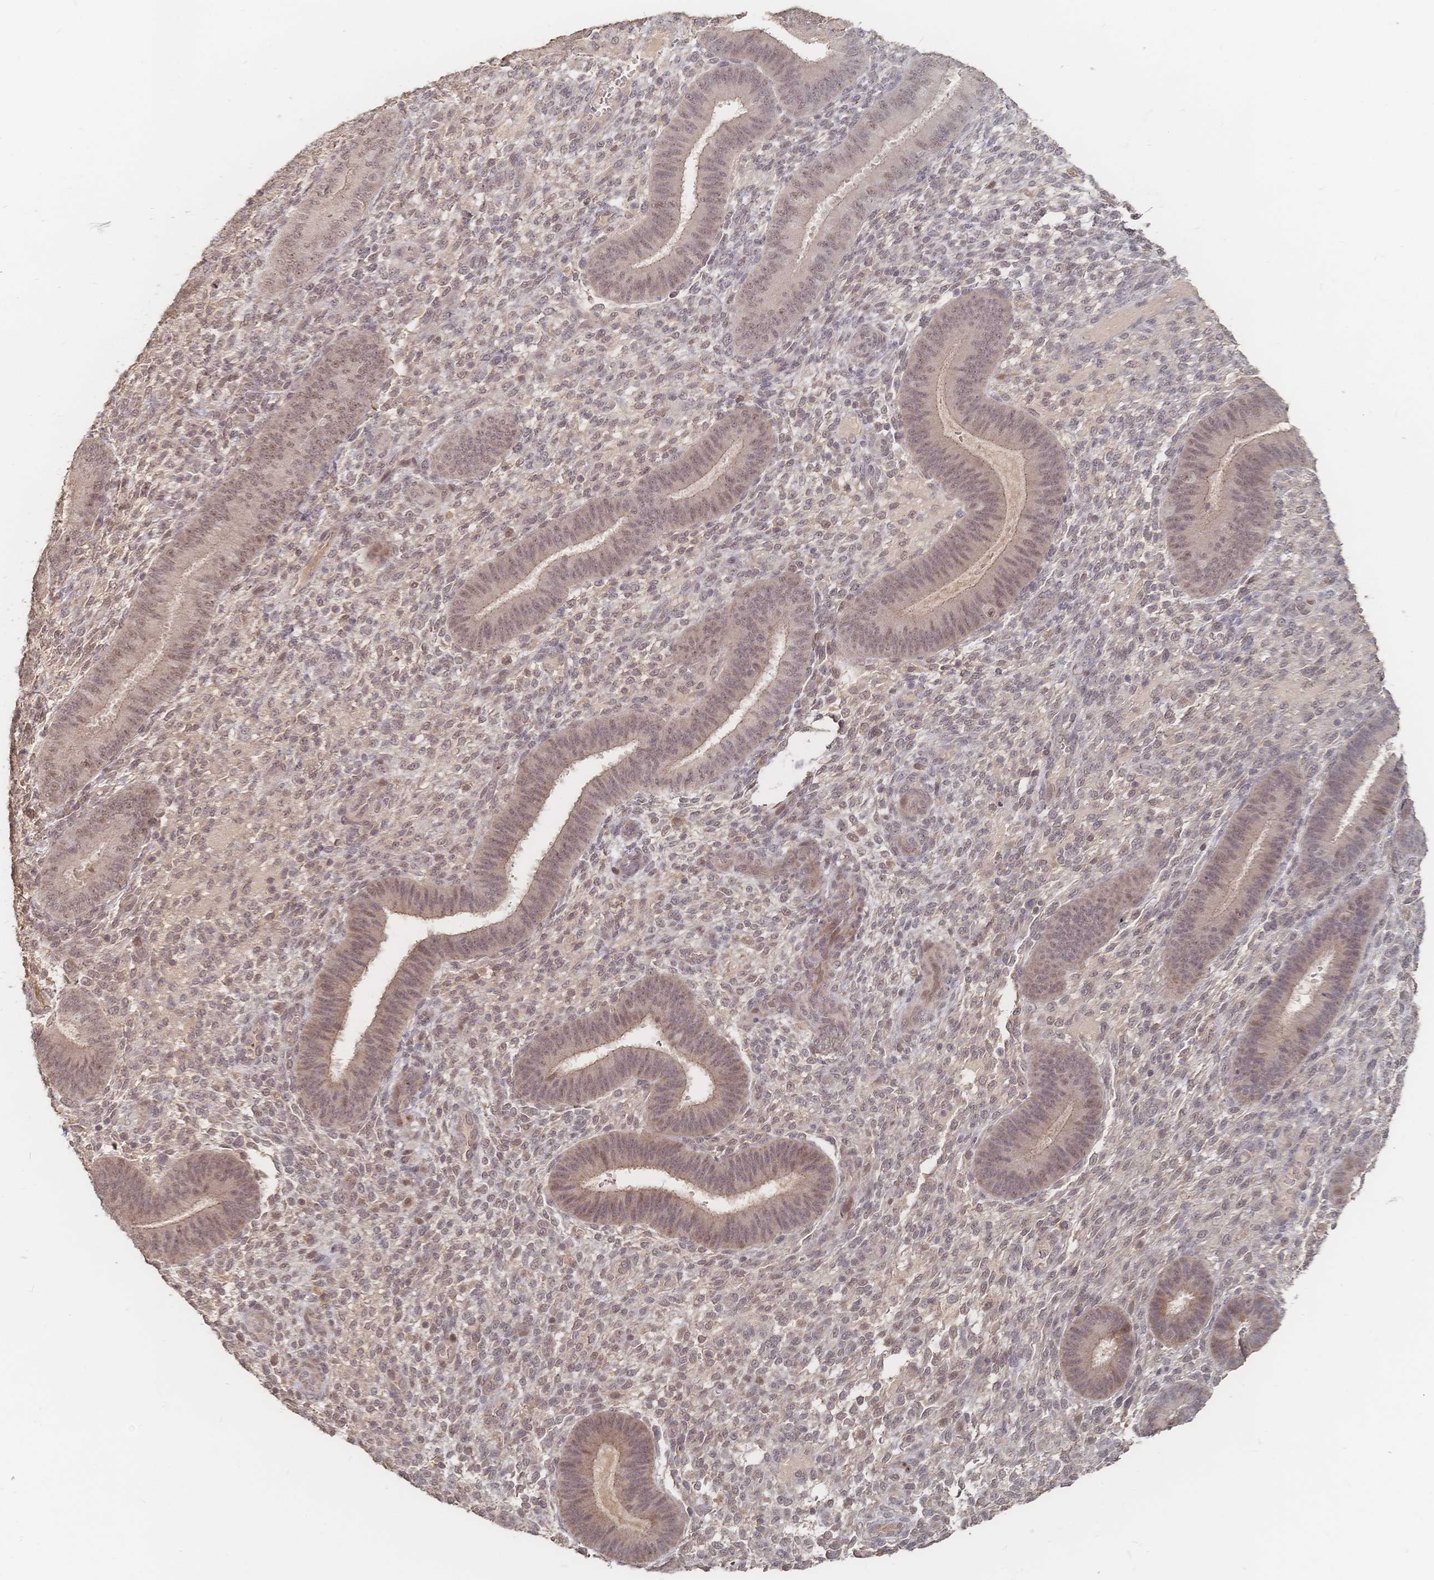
{"staining": {"intensity": "weak", "quantity": "25%-75%", "location": "nuclear"}, "tissue": "endometrium", "cell_type": "Cells in endometrial stroma", "image_type": "normal", "snomed": [{"axis": "morphology", "description": "Normal tissue, NOS"}, {"axis": "topography", "description": "Endometrium"}], "caption": "High-power microscopy captured an immunohistochemistry photomicrograph of normal endometrium, revealing weak nuclear positivity in about 25%-75% of cells in endometrial stroma. (Stains: DAB in brown, nuclei in blue, Microscopy: brightfield microscopy at high magnification).", "gene": "LRP5", "patient": {"sex": "female", "age": 39}}